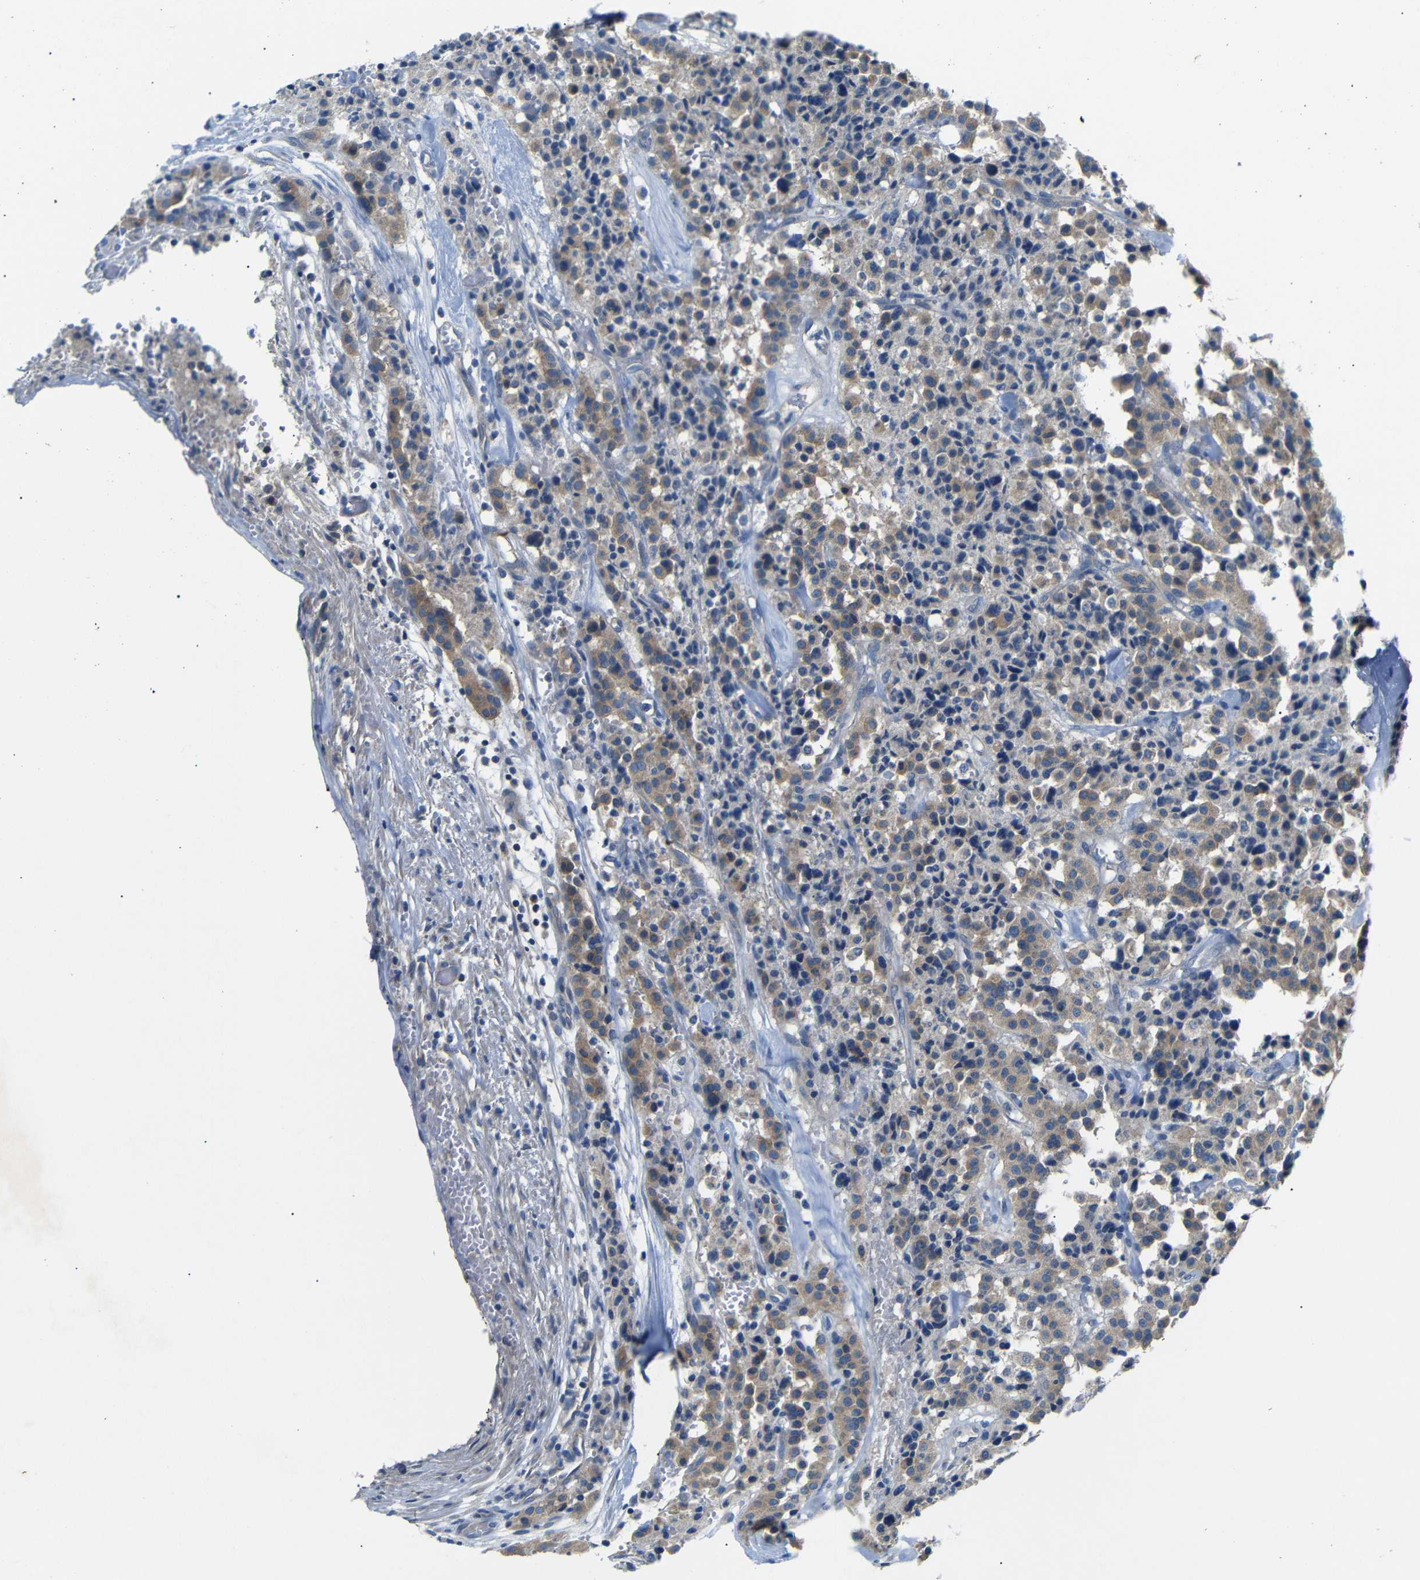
{"staining": {"intensity": "moderate", "quantity": ">75%", "location": "cytoplasmic/membranous"}, "tissue": "carcinoid", "cell_type": "Tumor cells", "image_type": "cancer", "snomed": [{"axis": "morphology", "description": "Carcinoid, malignant, NOS"}, {"axis": "topography", "description": "Lung"}], "caption": "Moderate cytoplasmic/membranous positivity for a protein is identified in approximately >75% of tumor cells of carcinoid (malignant) using immunohistochemistry.", "gene": "DCP1A", "patient": {"sex": "male", "age": 30}}